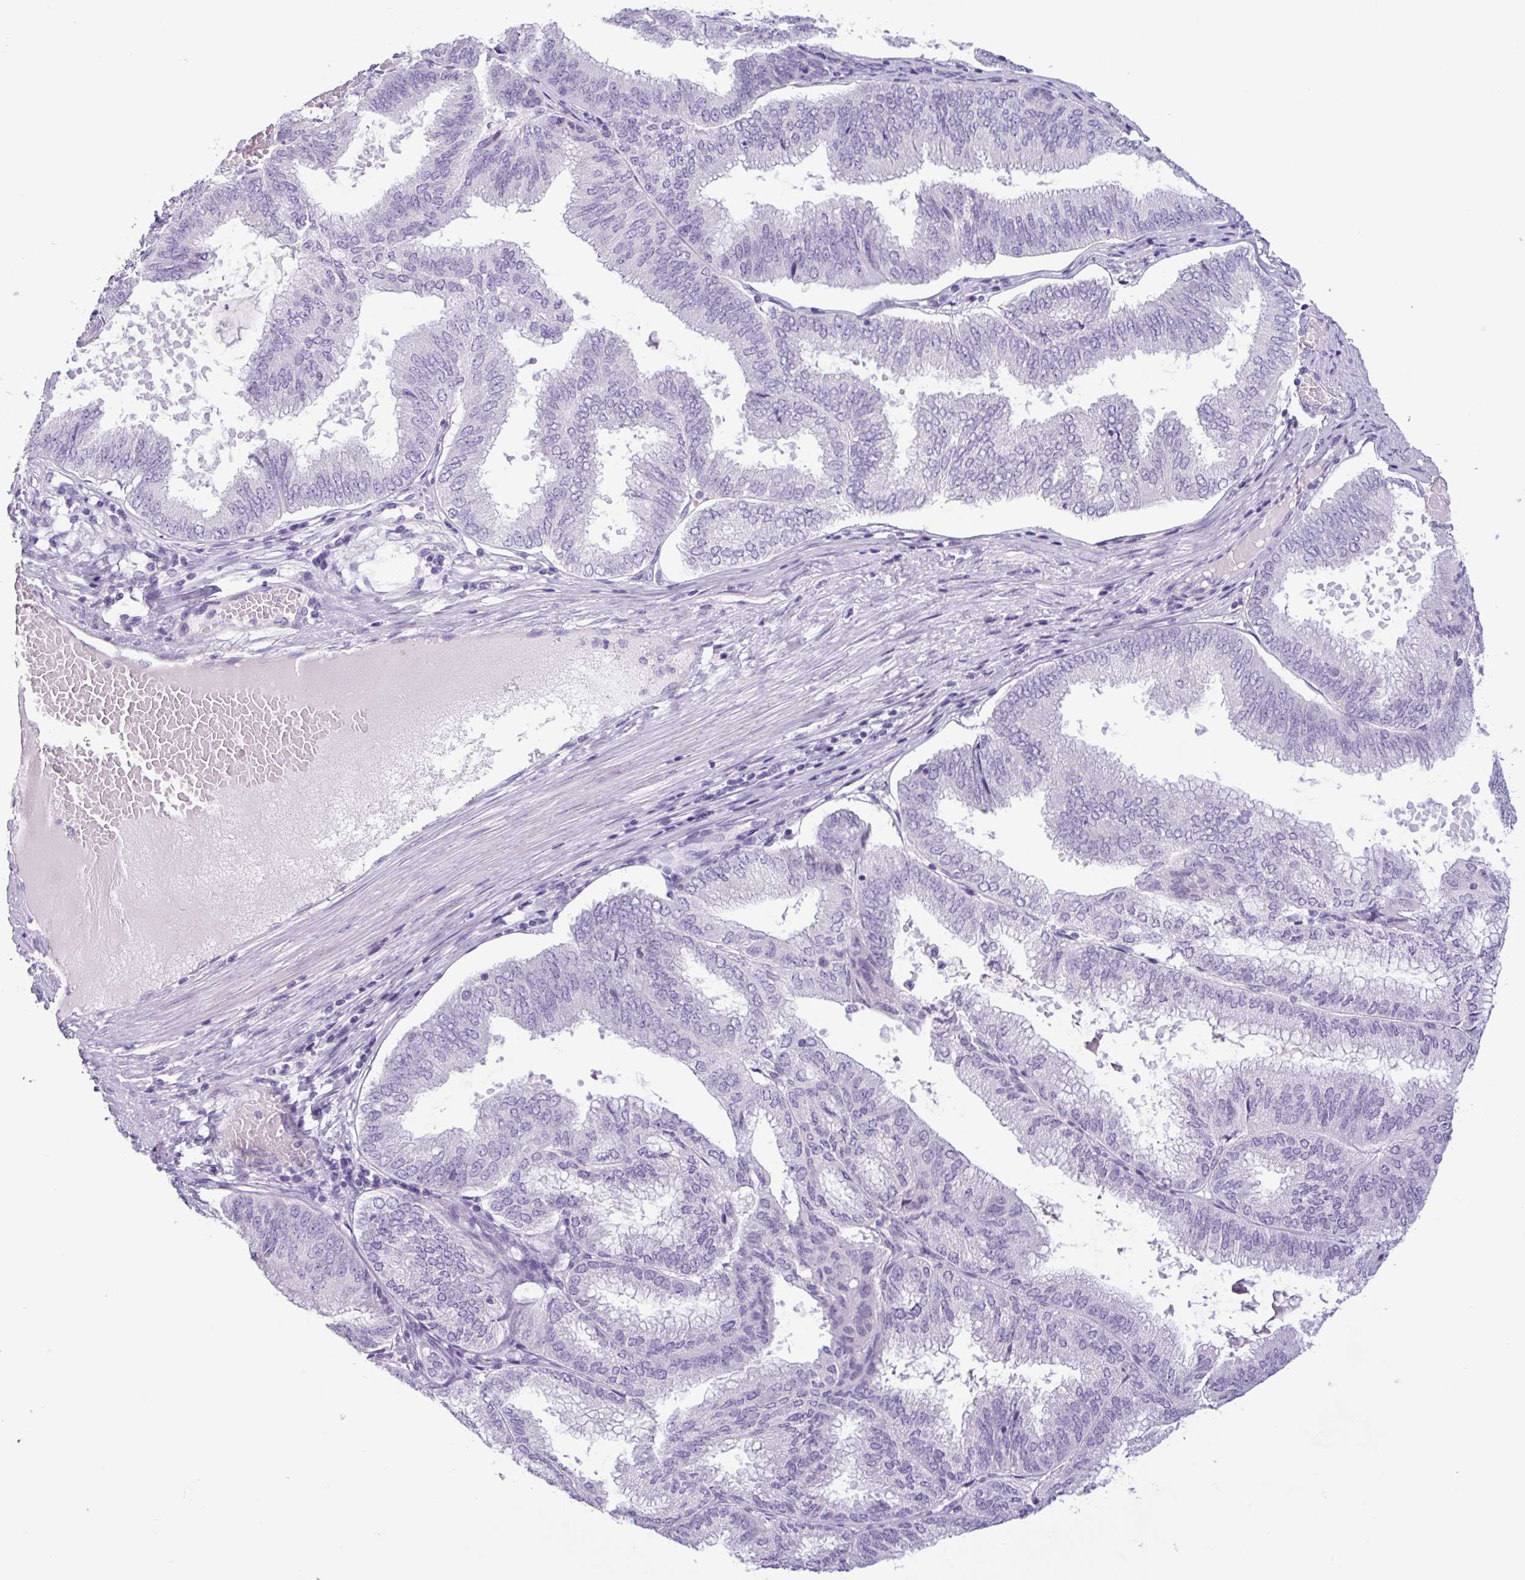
{"staining": {"intensity": "negative", "quantity": "none", "location": "none"}, "tissue": "endometrial cancer", "cell_type": "Tumor cells", "image_type": "cancer", "snomed": [{"axis": "morphology", "description": "Adenocarcinoma, NOS"}, {"axis": "topography", "description": "Endometrium"}], "caption": "DAB immunohistochemical staining of human endometrial cancer (adenocarcinoma) demonstrates no significant staining in tumor cells.", "gene": "CTSE", "patient": {"sex": "female", "age": 49}}